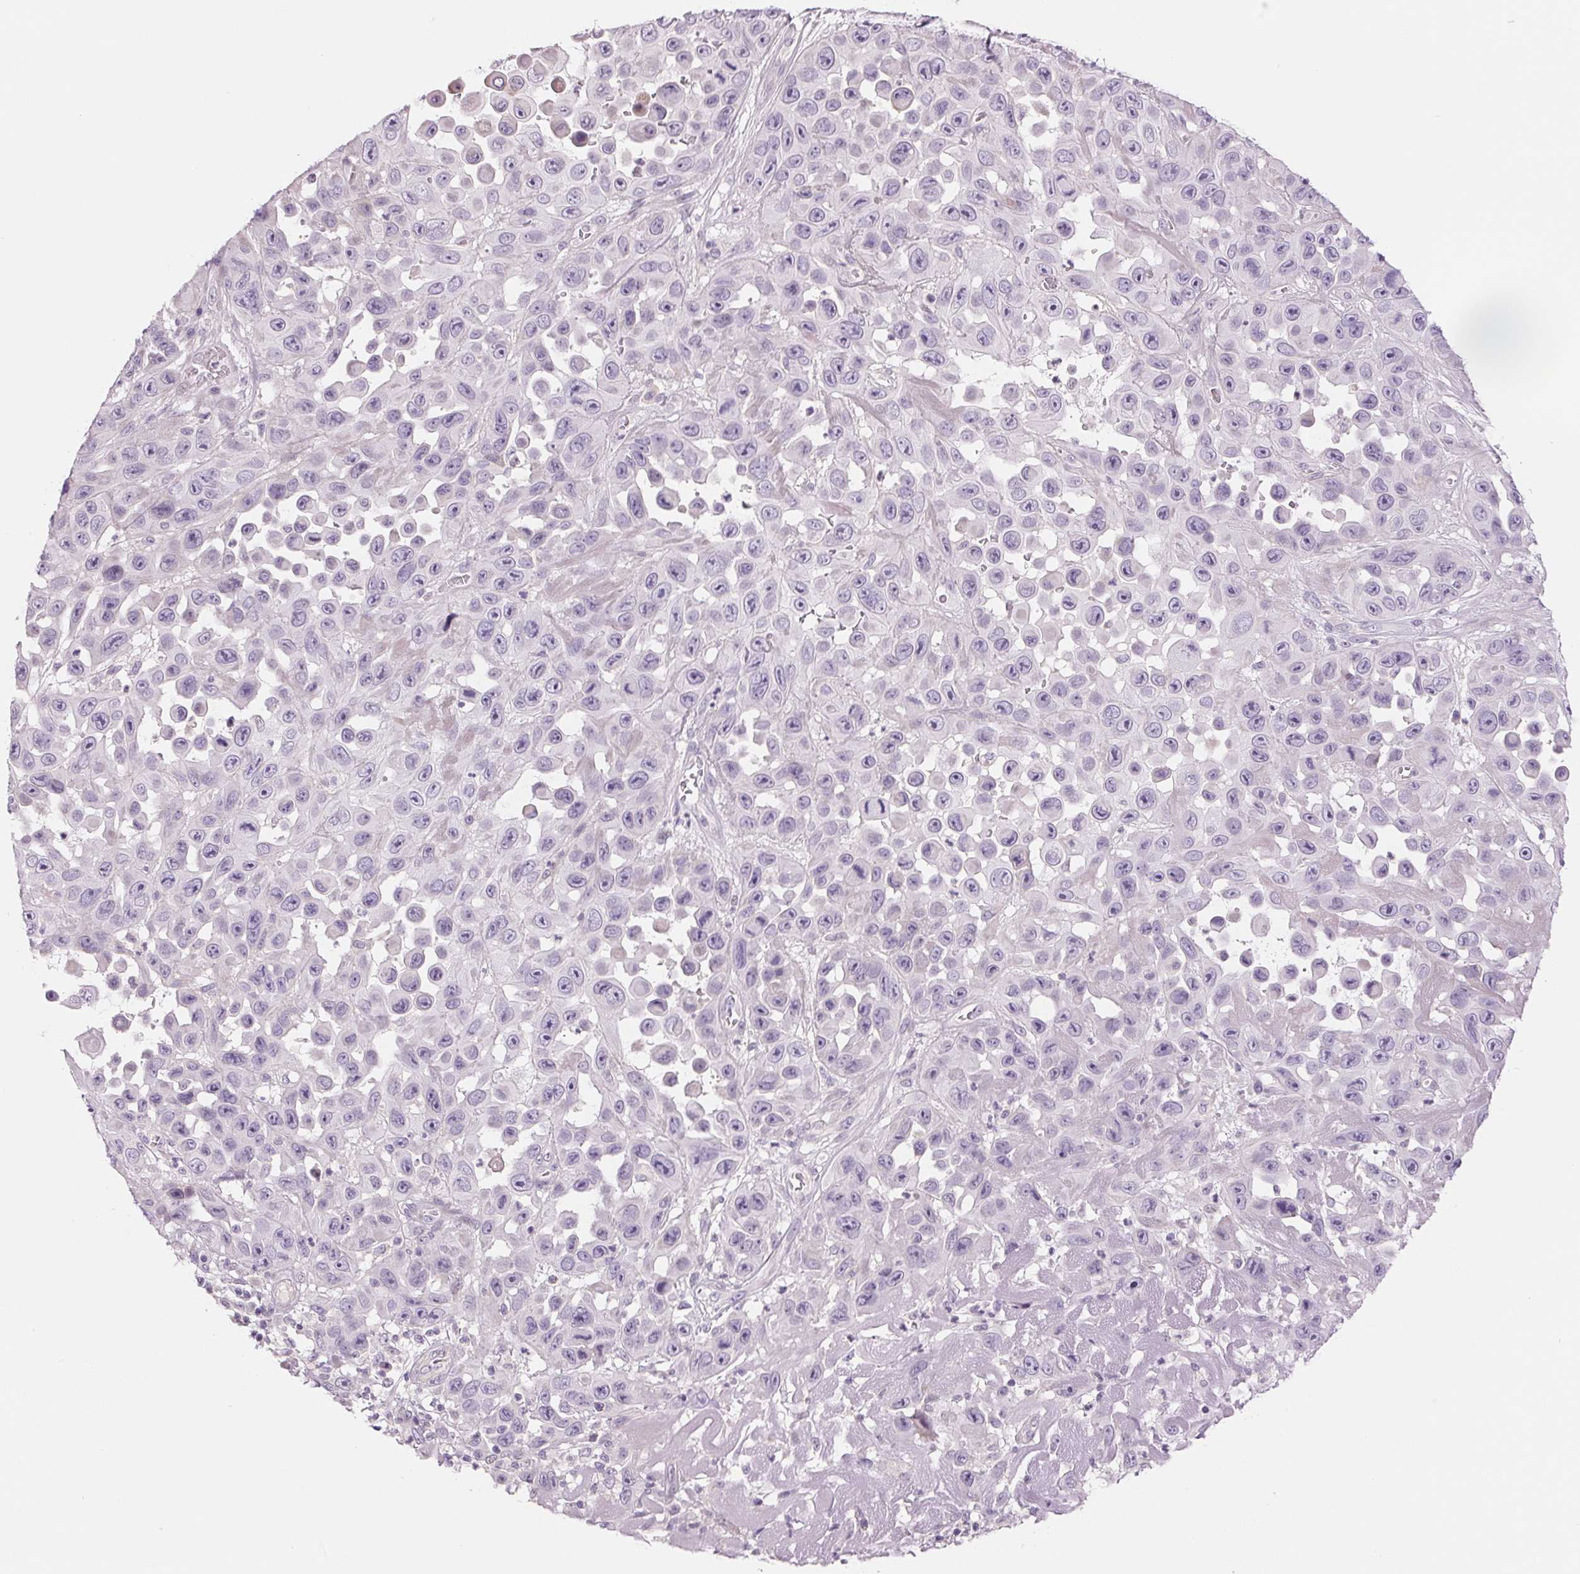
{"staining": {"intensity": "negative", "quantity": "none", "location": "none"}, "tissue": "skin cancer", "cell_type": "Tumor cells", "image_type": "cancer", "snomed": [{"axis": "morphology", "description": "Squamous cell carcinoma, NOS"}, {"axis": "topography", "description": "Skin"}], "caption": "IHC histopathology image of neoplastic tissue: skin squamous cell carcinoma stained with DAB (3,3'-diaminobenzidine) reveals no significant protein staining in tumor cells.", "gene": "CCDC168", "patient": {"sex": "male", "age": 81}}